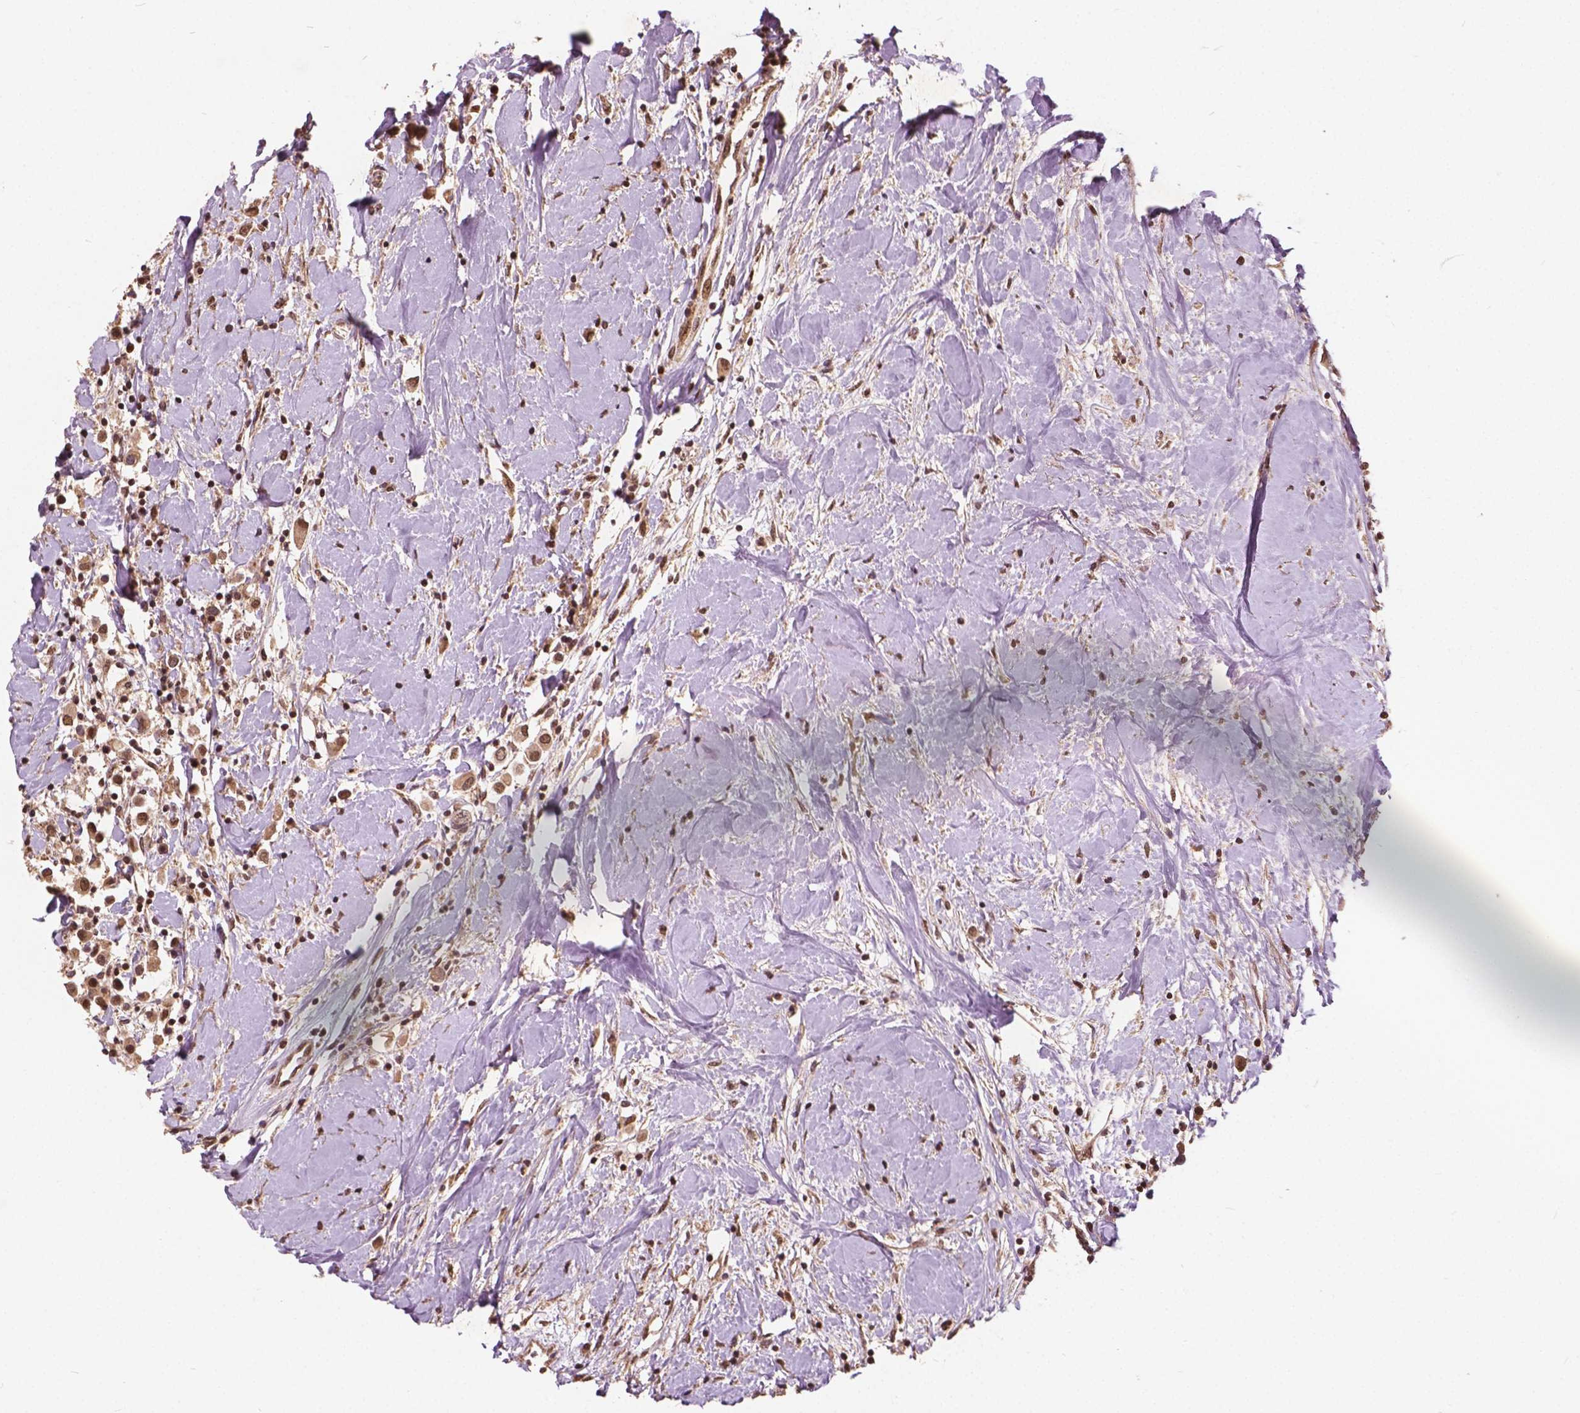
{"staining": {"intensity": "moderate", "quantity": ">75%", "location": "cytoplasmic/membranous,nuclear"}, "tissue": "breast cancer", "cell_type": "Tumor cells", "image_type": "cancer", "snomed": [{"axis": "morphology", "description": "Duct carcinoma"}, {"axis": "topography", "description": "Breast"}], "caption": "A medium amount of moderate cytoplasmic/membranous and nuclear positivity is seen in about >75% of tumor cells in intraductal carcinoma (breast) tissue.", "gene": "GPS2", "patient": {"sex": "female", "age": 61}}